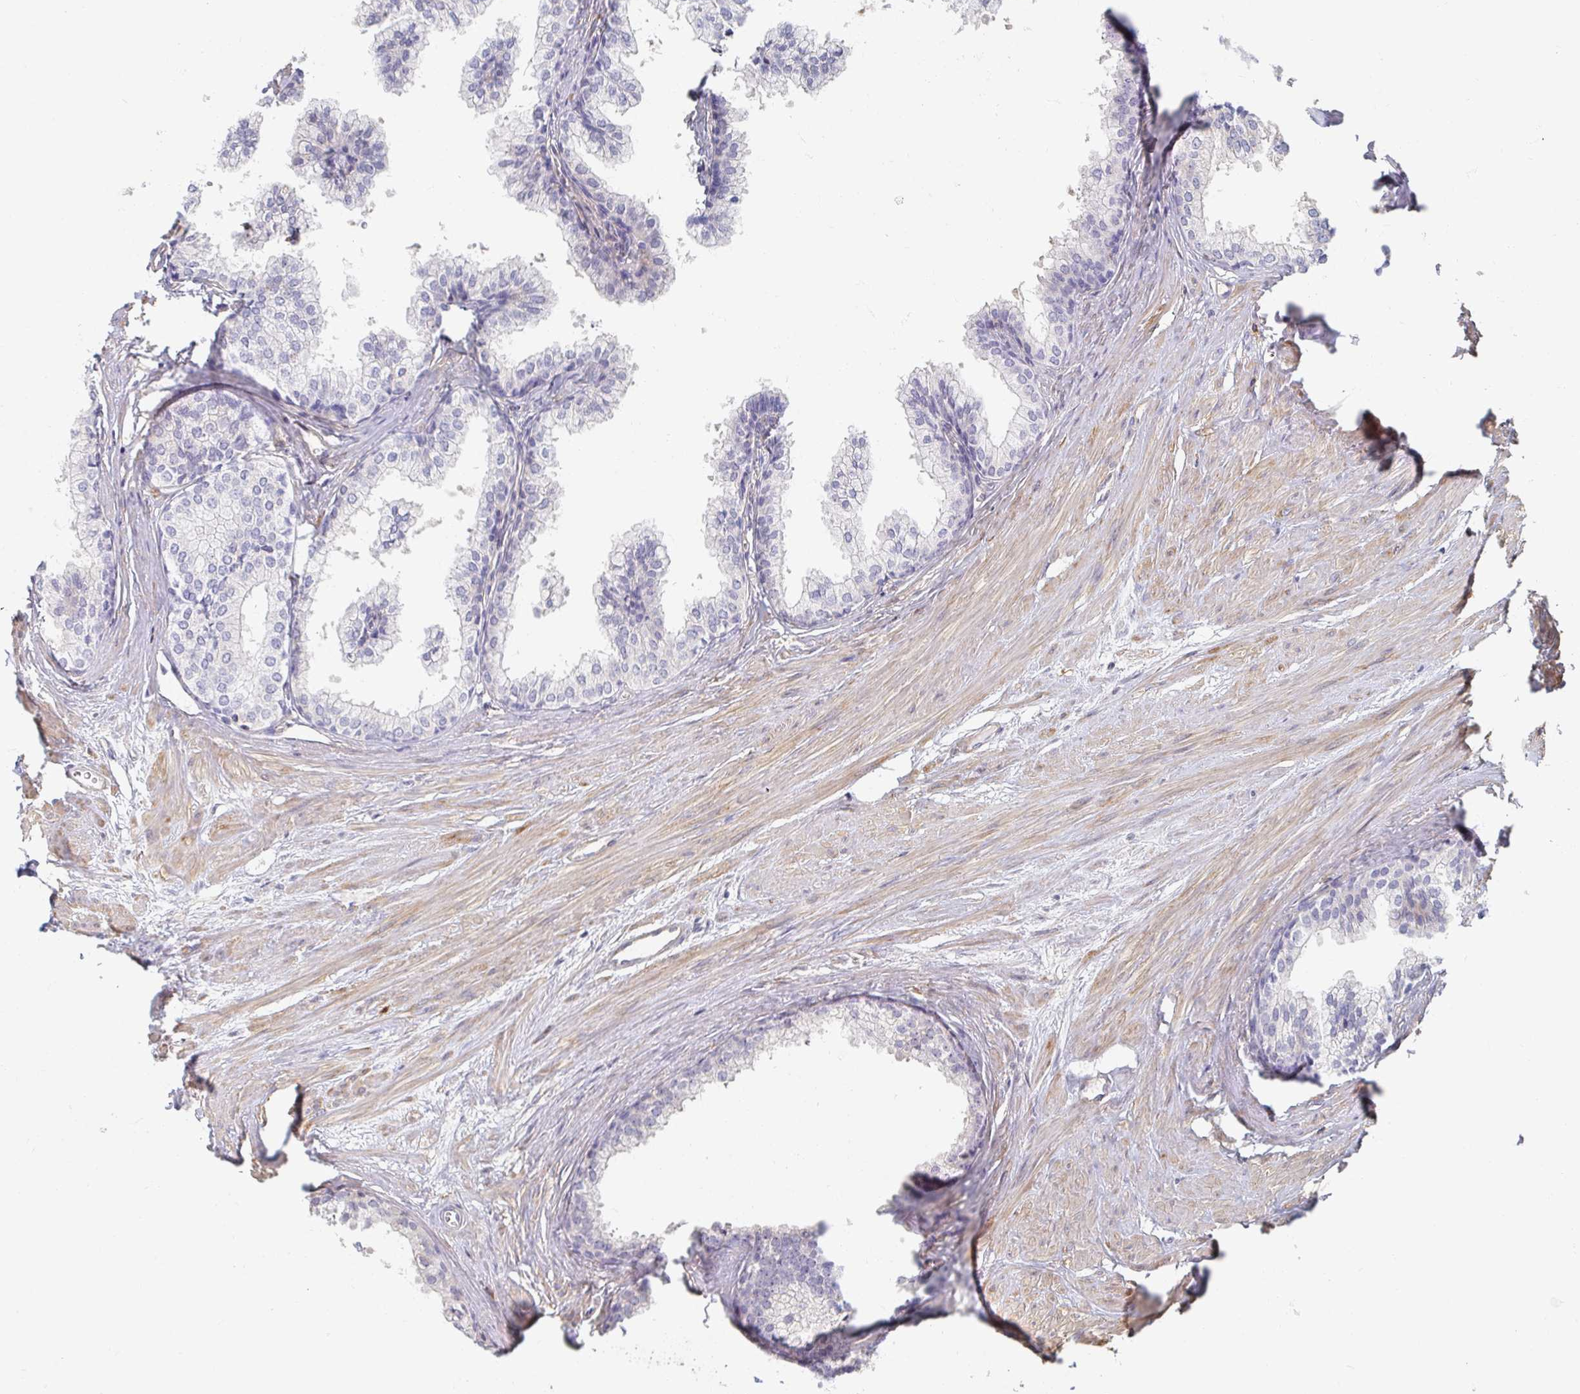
{"staining": {"intensity": "negative", "quantity": "none", "location": "none"}, "tissue": "prostate", "cell_type": "Glandular cells", "image_type": "normal", "snomed": [{"axis": "morphology", "description": "Normal tissue, NOS"}, {"axis": "topography", "description": "Prostate"}, {"axis": "topography", "description": "Peripheral nerve tissue"}], "caption": "High power microscopy photomicrograph of an immunohistochemistry (IHC) image of benign prostate, revealing no significant positivity in glandular cells. (Immunohistochemistry, brightfield microscopy, high magnification).", "gene": "MYLK2", "patient": {"sex": "male", "age": 55}}